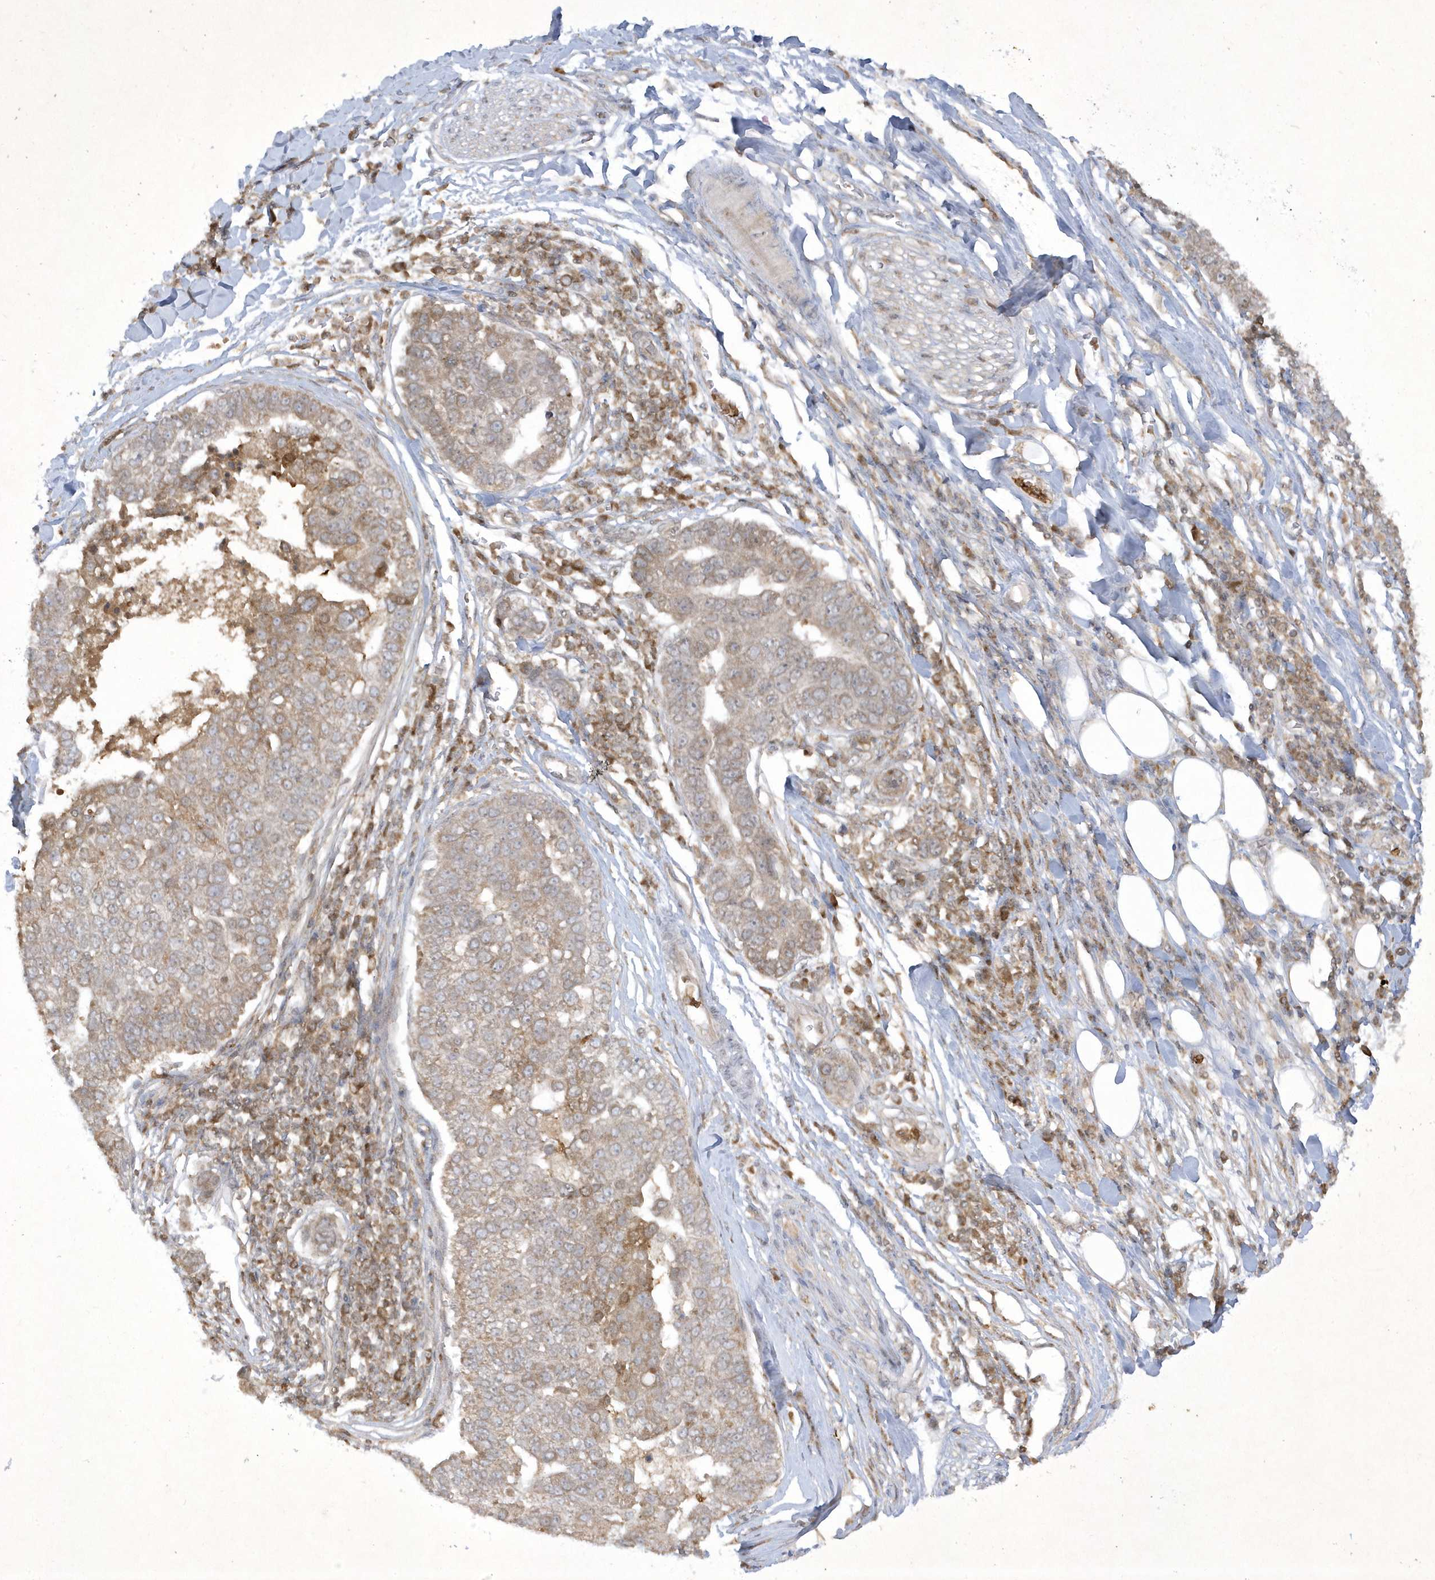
{"staining": {"intensity": "weak", "quantity": "25%-75%", "location": "cytoplasmic/membranous"}, "tissue": "pancreatic cancer", "cell_type": "Tumor cells", "image_type": "cancer", "snomed": [{"axis": "morphology", "description": "Adenocarcinoma, NOS"}, {"axis": "topography", "description": "Pancreas"}], "caption": "Brown immunohistochemical staining in pancreatic cancer (adenocarcinoma) displays weak cytoplasmic/membranous staining in about 25%-75% of tumor cells.", "gene": "ZNF213", "patient": {"sex": "female", "age": 61}}